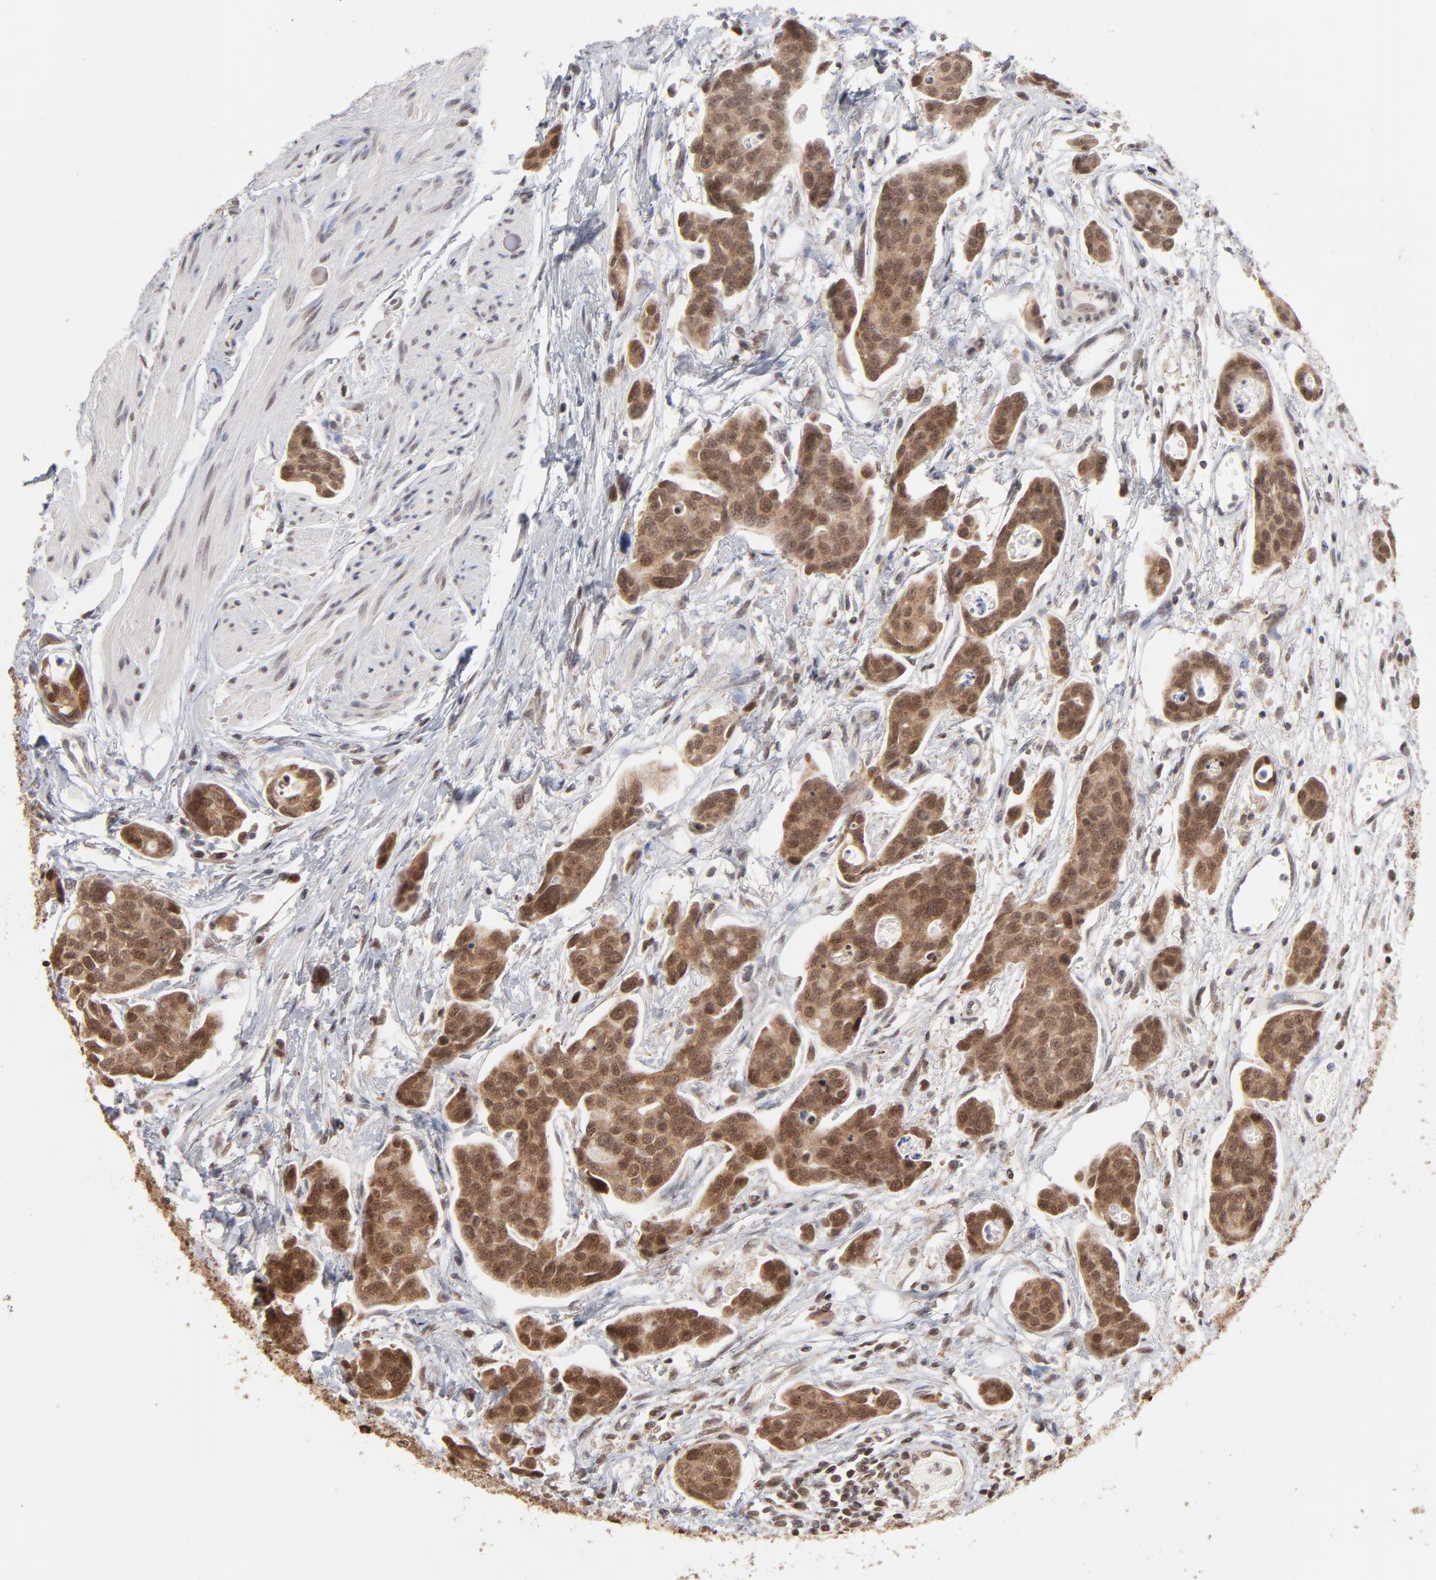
{"staining": {"intensity": "moderate", "quantity": ">75%", "location": "cytoplasmic/membranous,nuclear"}, "tissue": "urothelial cancer", "cell_type": "Tumor cells", "image_type": "cancer", "snomed": [{"axis": "morphology", "description": "Urothelial carcinoma, High grade"}, {"axis": "topography", "description": "Urinary bladder"}], "caption": "Approximately >75% of tumor cells in urothelial carcinoma (high-grade) demonstrate moderate cytoplasmic/membranous and nuclear protein expression as visualized by brown immunohistochemical staining.", "gene": "ARIH1", "patient": {"sex": "male", "age": 78}}